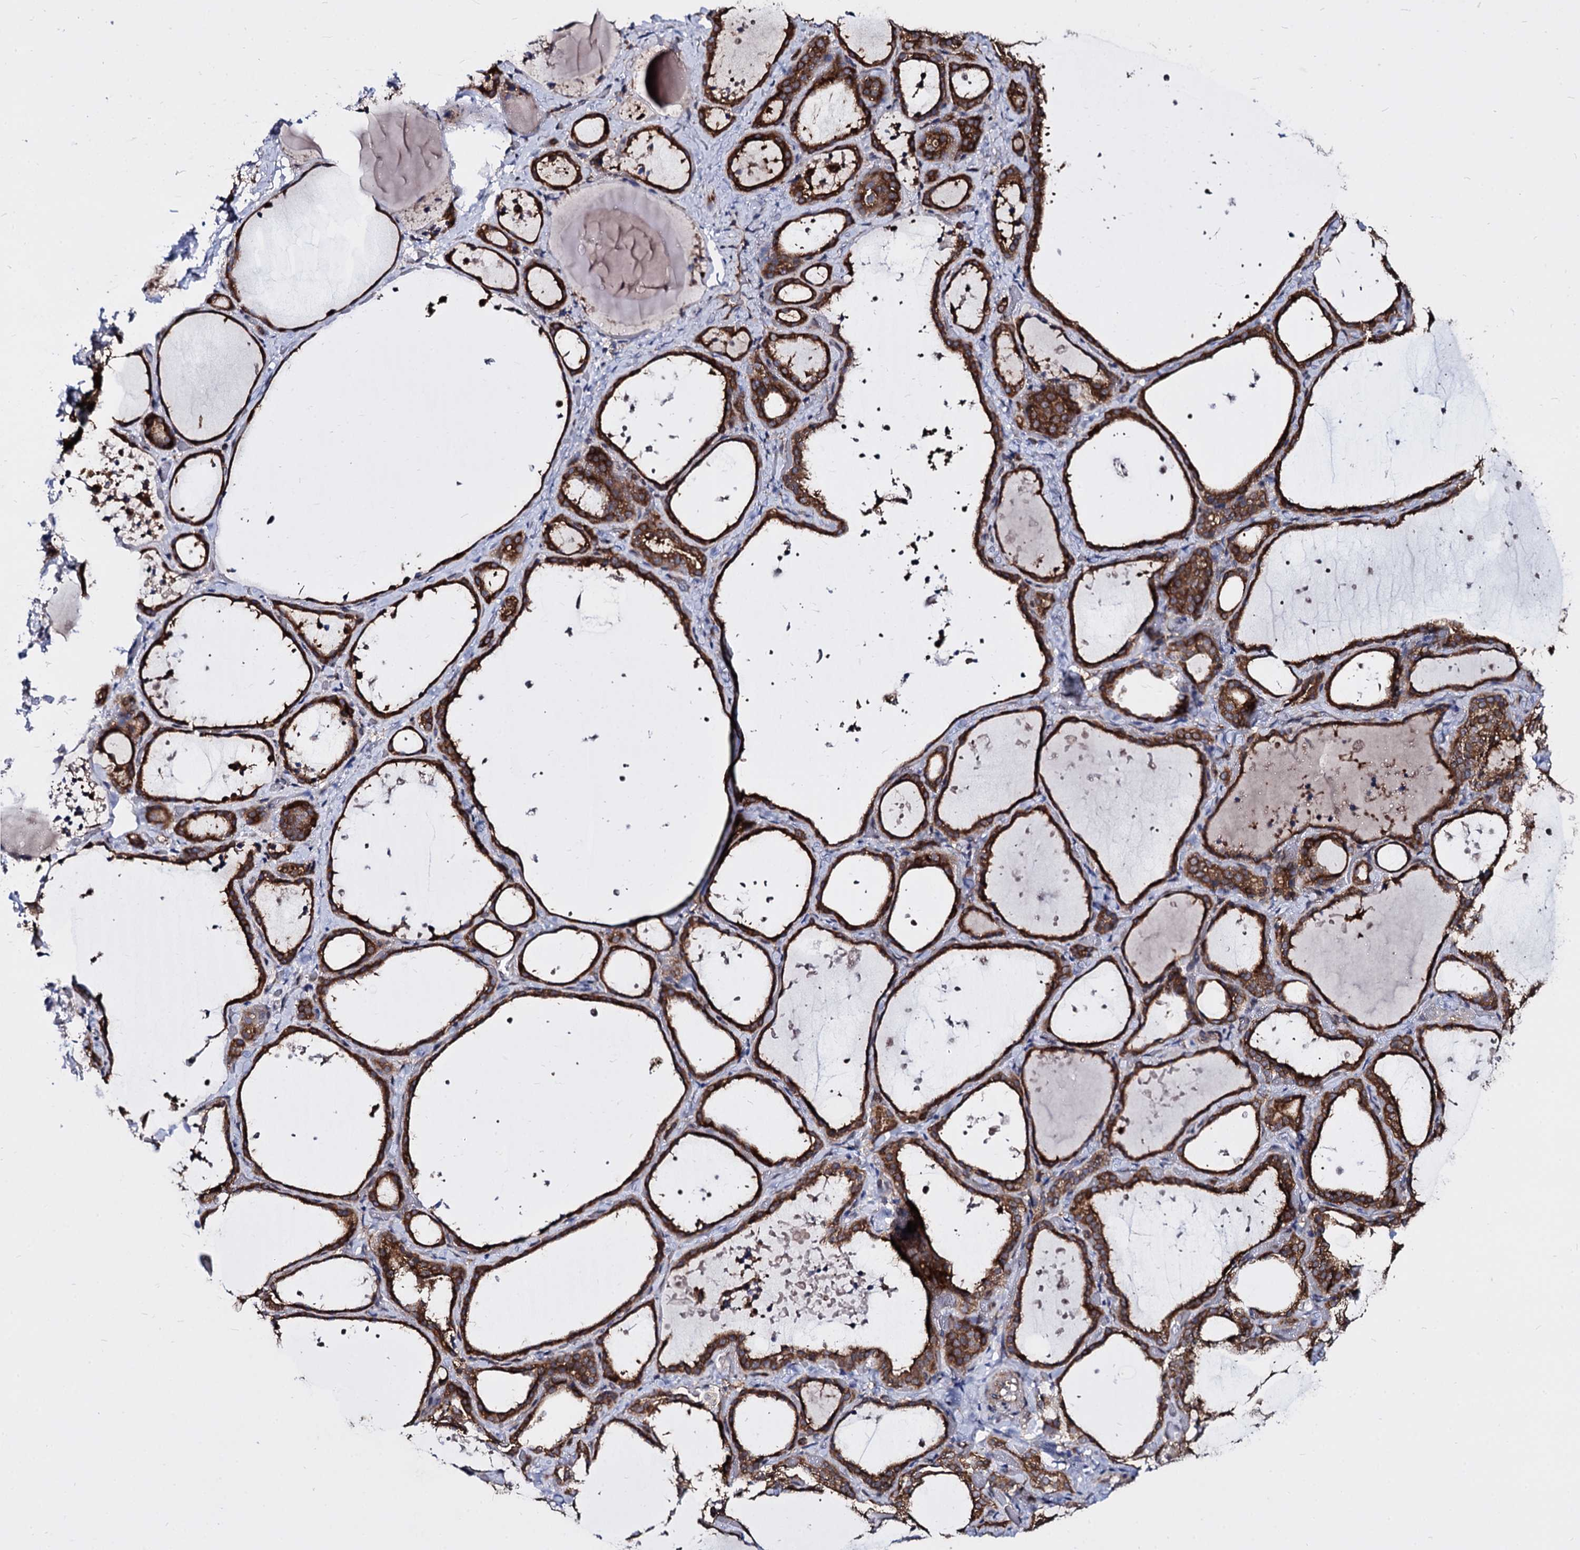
{"staining": {"intensity": "moderate", "quantity": ">75%", "location": "cytoplasmic/membranous"}, "tissue": "thyroid gland", "cell_type": "Glandular cells", "image_type": "normal", "snomed": [{"axis": "morphology", "description": "Normal tissue, NOS"}, {"axis": "topography", "description": "Thyroid gland"}], "caption": "Moderate cytoplasmic/membranous staining is appreciated in approximately >75% of glandular cells in unremarkable thyroid gland. (DAB = brown stain, brightfield microscopy at high magnification).", "gene": "NME1", "patient": {"sex": "female", "age": 44}}